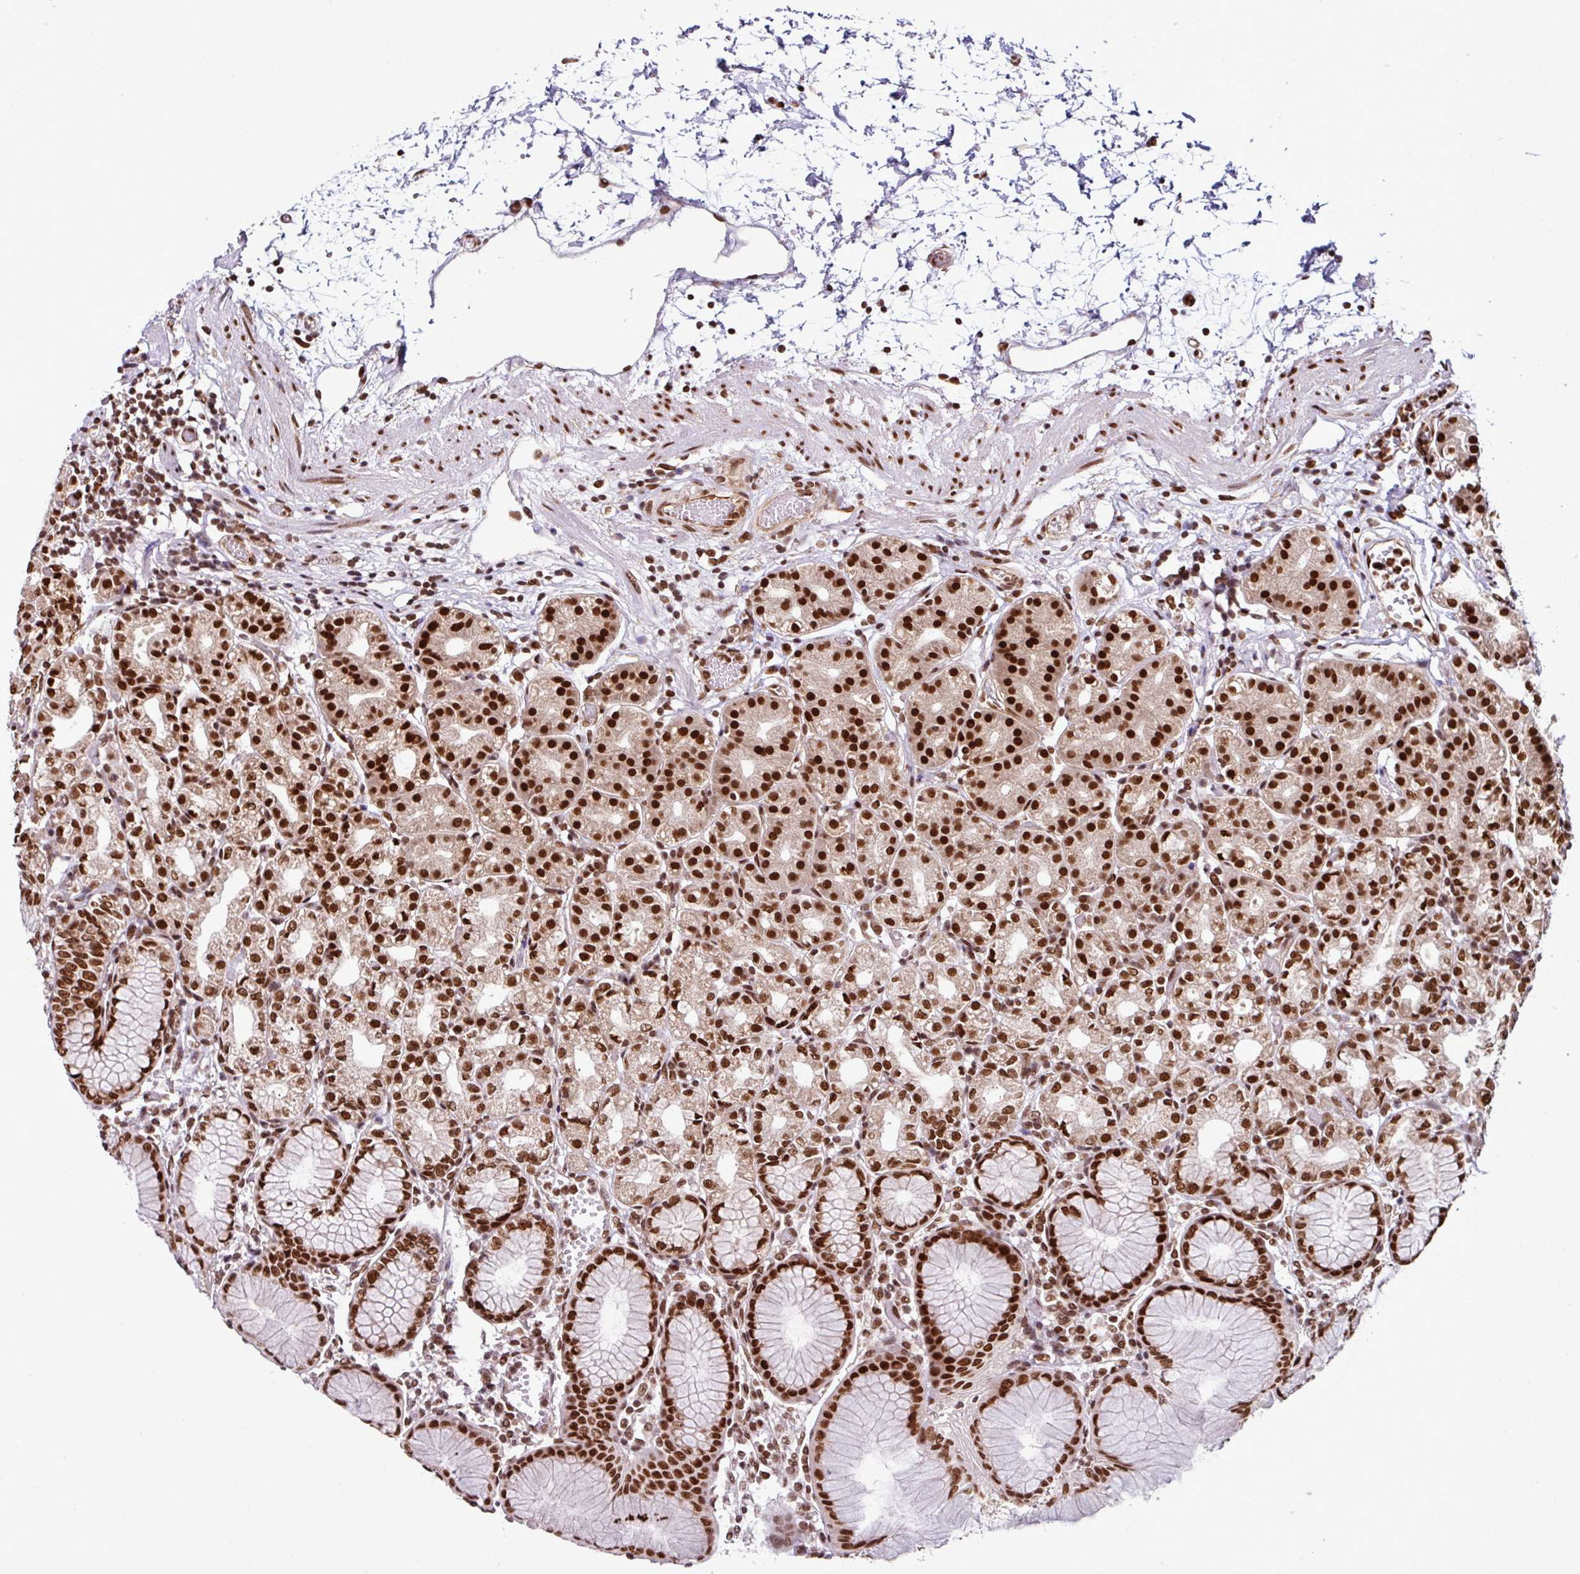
{"staining": {"intensity": "strong", "quantity": ">75%", "location": "cytoplasmic/membranous,nuclear"}, "tissue": "stomach", "cell_type": "Glandular cells", "image_type": "normal", "snomed": [{"axis": "morphology", "description": "Normal tissue, NOS"}, {"axis": "topography", "description": "Stomach"}], "caption": "Strong cytoplasmic/membranous,nuclear protein expression is seen in about >75% of glandular cells in stomach. The protein of interest is stained brown, and the nuclei are stained in blue (DAB (3,3'-diaminobenzidine) IHC with brightfield microscopy, high magnification).", "gene": "MORF4L2", "patient": {"sex": "female", "age": 57}}